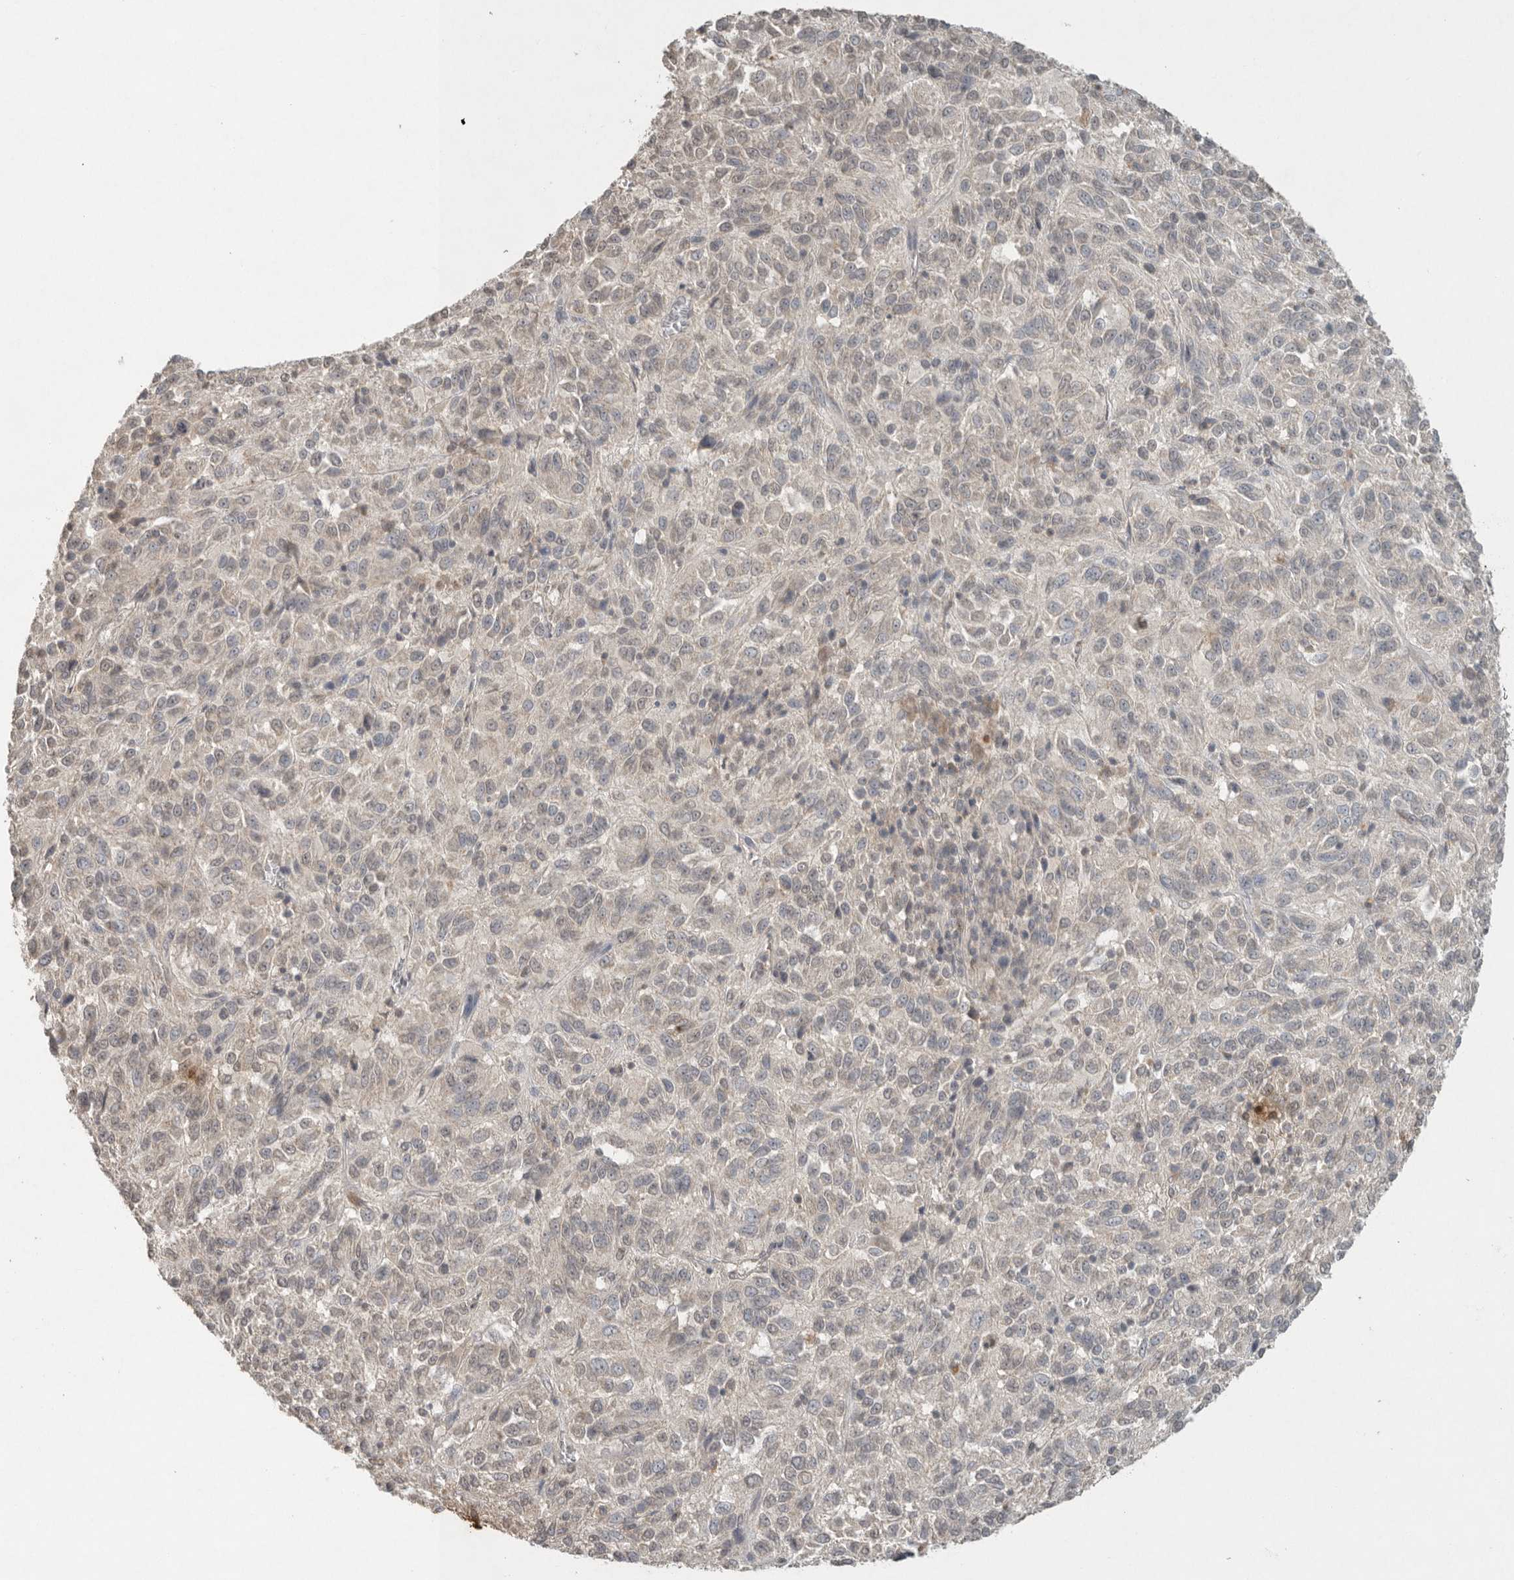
{"staining": {"intensity": "negative", "quantity": "none", "location": "none"}, "tissue": "melanoma", "cell_type": "Tumor cells", "image_type": "cancer", "snomed": [{"axis": "morphology", "description": "Malignant melanoma, Metastatic site"}, {"axis": "topography", "description": "Lung"}], "caption": "Tumor cells are negative for brown protein staining in malignant melanoma (metastatic site). (Brightfield microscopy of DAB immunohistochemistry at high magnification).", "gene": "KLK5", "patient": {"sex": "male", "age": 64}}